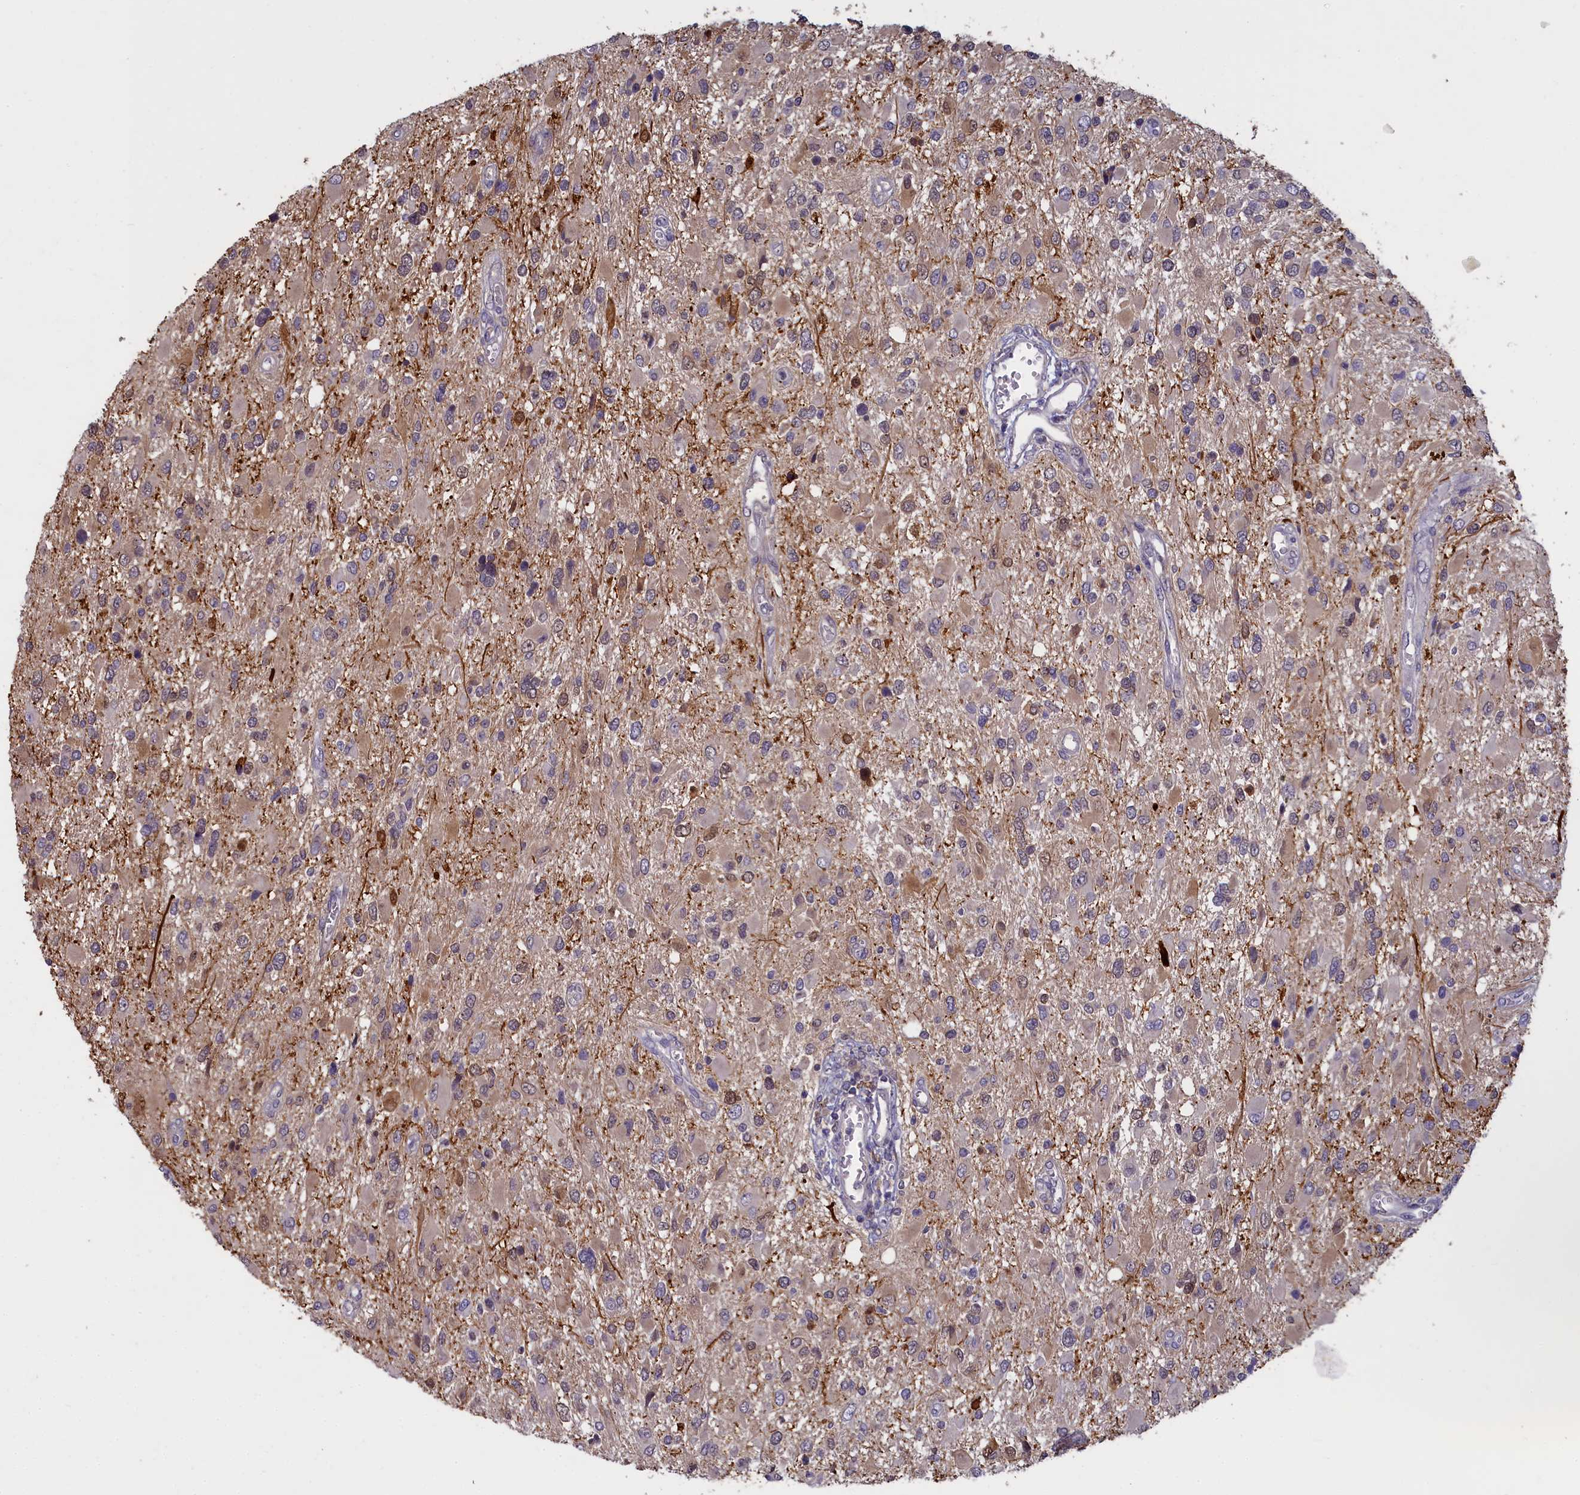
{"staining": {"intensity": "moderate", "quantity": "<25%", "location": "nuclear"}, "tissue": "glioma", "cell_type": "Tumor cells", "image_type": "cancer", "snomed": [{"axis": "morphology", "description": "Glioma, malignant, High grade"}, {"axis": "topography", "description": "Brain"}], "caption": "Human malignant high-grade glioma stained for a protein (brown) shows moderate nuclear positive expression in about <25% of tumor cells.", "gene": "UCHL3", "patient": {"sex": "male", "age": 53}}